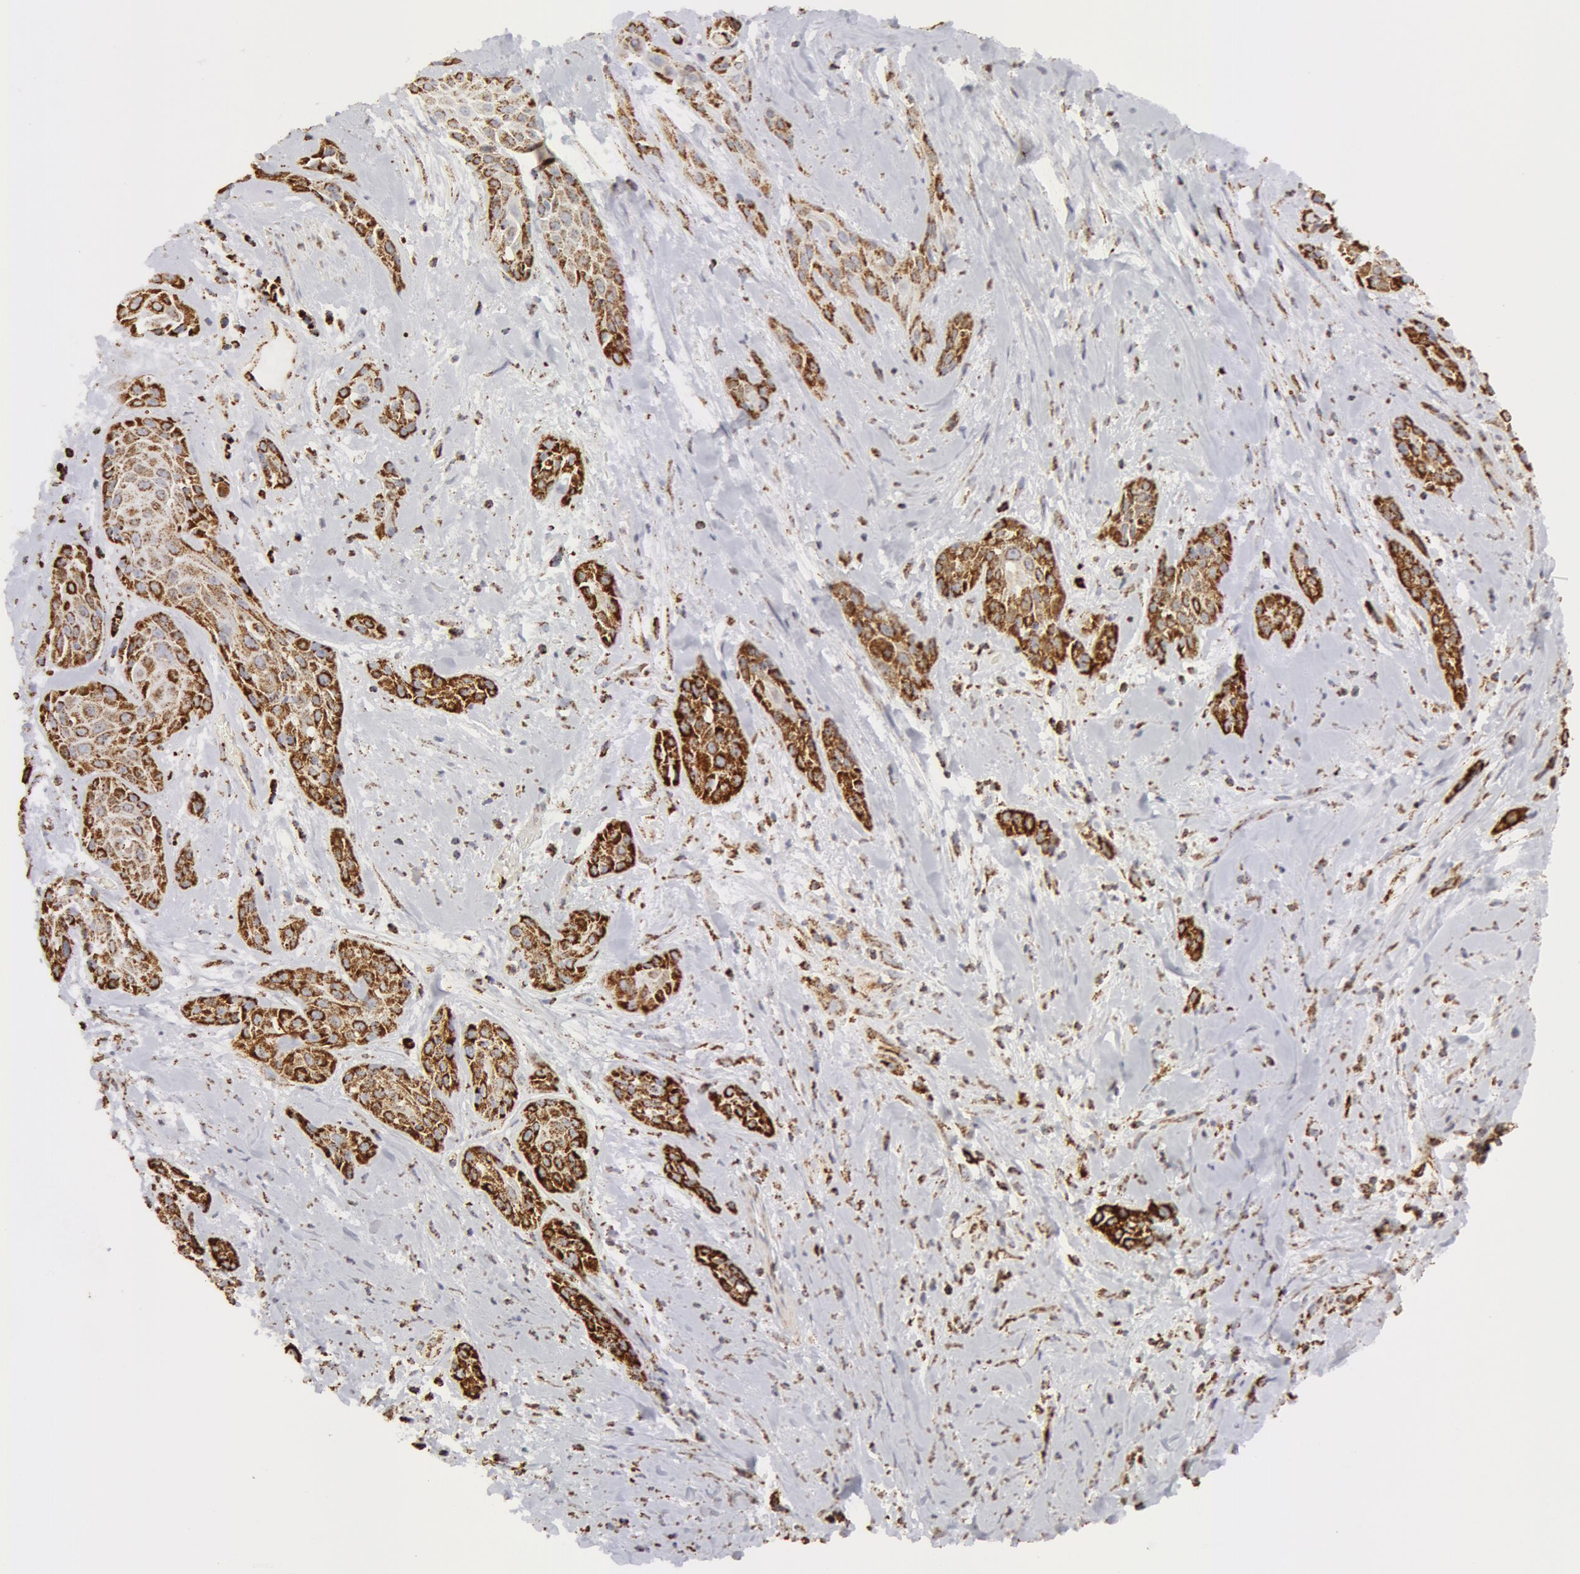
{"staining": {"intensity": "moderate", "quantity": ">75%", "location": "cytoplasmic/membranous"}, "tissue": "skin cancer", "cell_type": "Tumor cells", "image_type": "cancer", "snomed": [{"axis": "morphology", "description": "Squamous cell carcinoma, NOS"}, {"axis": "topography", "description": "Skin"}, {"axis": "topography", "description": "Anal"}], "caption": "Immunohistochemical staining of human skin squamous cell carcinoma demonstrates medium levels of moderate cytoplasmic/membranous protein positivity in approximately >75% of tumor cells.", "gene": "ATP5F1B", "patient": {"sex": "male", "age": 64}}